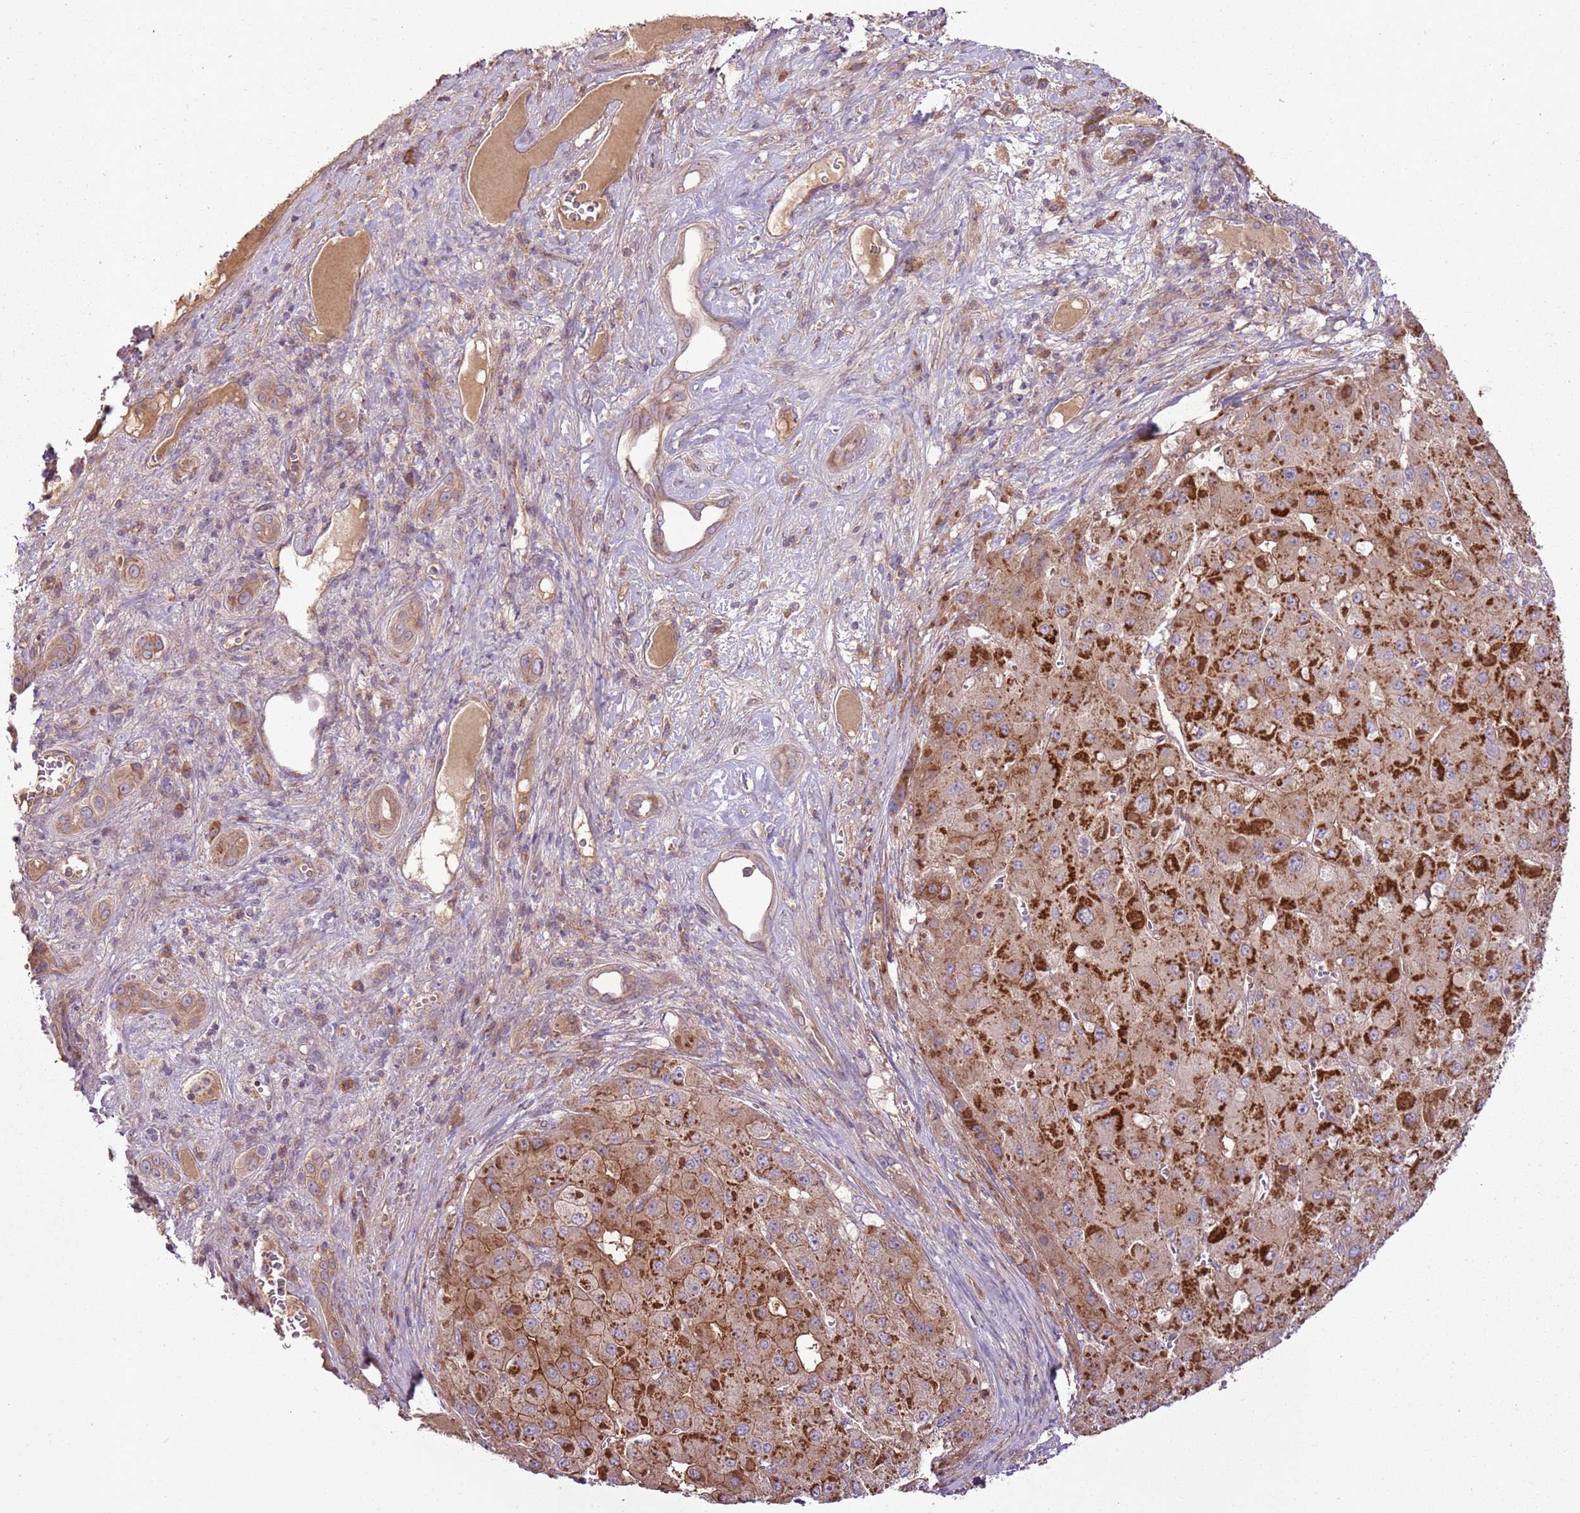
{"staining": {"intensity": "strong", "quantity": ">75%", "location": "cytoplasmic/membranous"}, "tissue": "liver cancer", "cell_type": "Tumor cells", "image_type": "cancer", "snomed": [{"axis": "morphology", "description": "Carcinoma, Hepatocellular, NOS"}, {"axis": "topography", "description": "Liver"}], "caption": "Brown immunohistochemical staining in human hepatocellular carcinoma (liver) reveals strong cytoplasmic/membranous expression in approximately >75% of tumor cells.", "gene": "ANKRD24", "patient": {"sex": "female", "age": 73}}